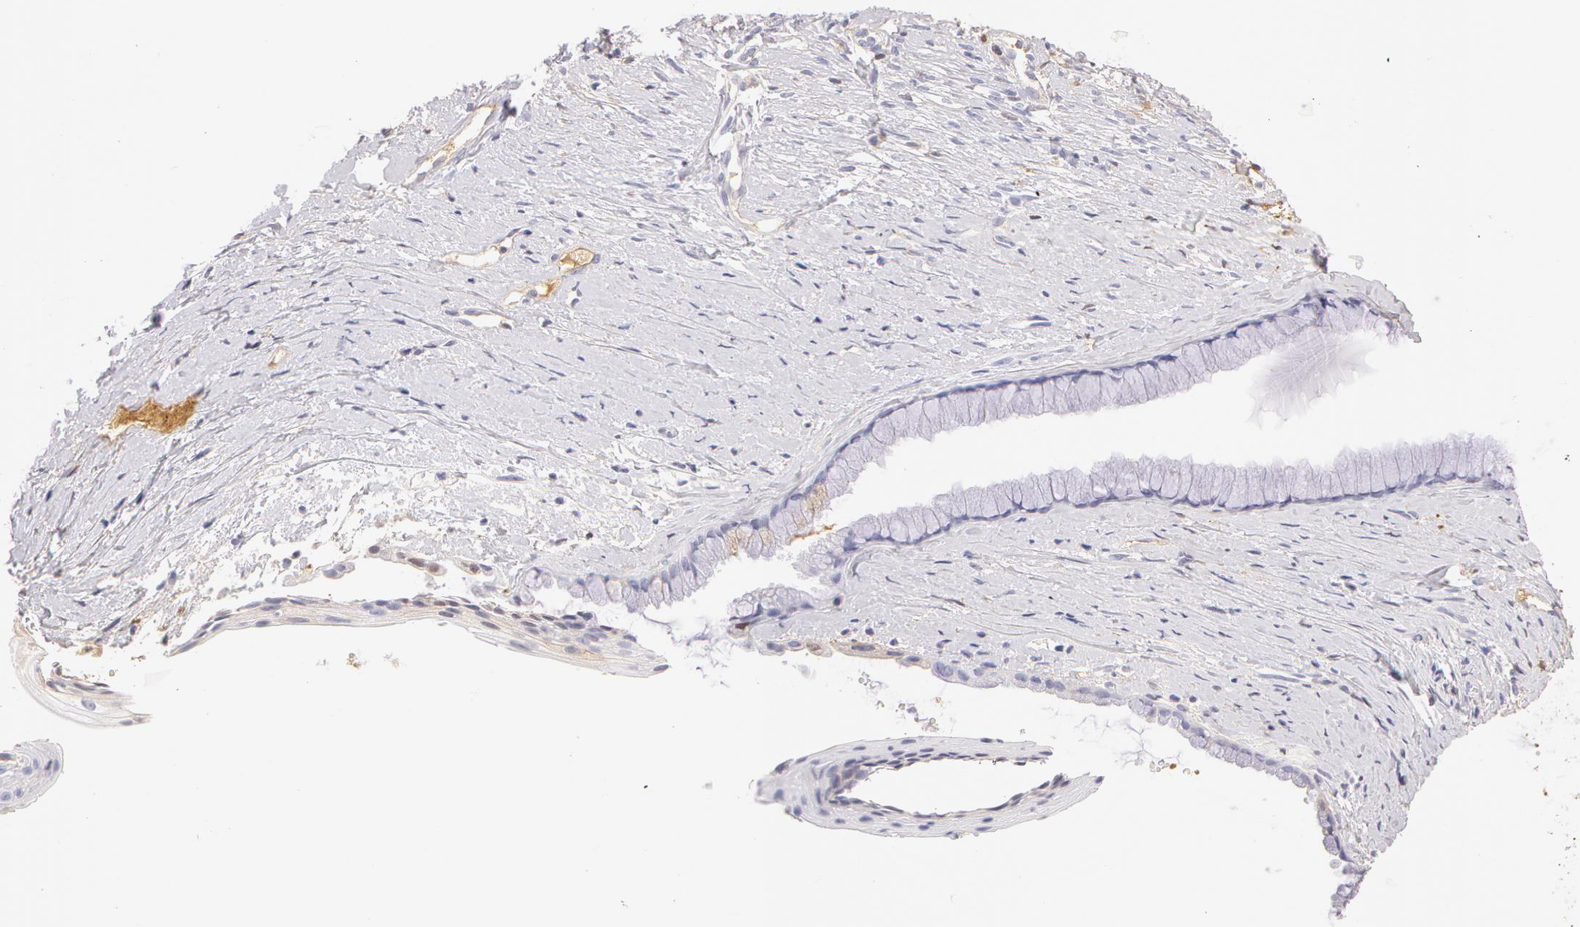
{"staining": {"intensity": "negative", "quantity": "none", "location": "none"}, "tissue": "cervix", "cell_type": "Glandular cells", "image_type": "normal", "snomed": [{"axis": "morphology", "description": "Normal tissue, NOS"}, {"axis": "topography", "description": "Cervix"}], "caption": "Immunohistochemistry (IHC) histopathology image of normal human cervix stained for a protein (brown), which exhibits no staining in glandular cells.", "gene": "AHSG", "patient": {"sex": "female", "age": 82}}